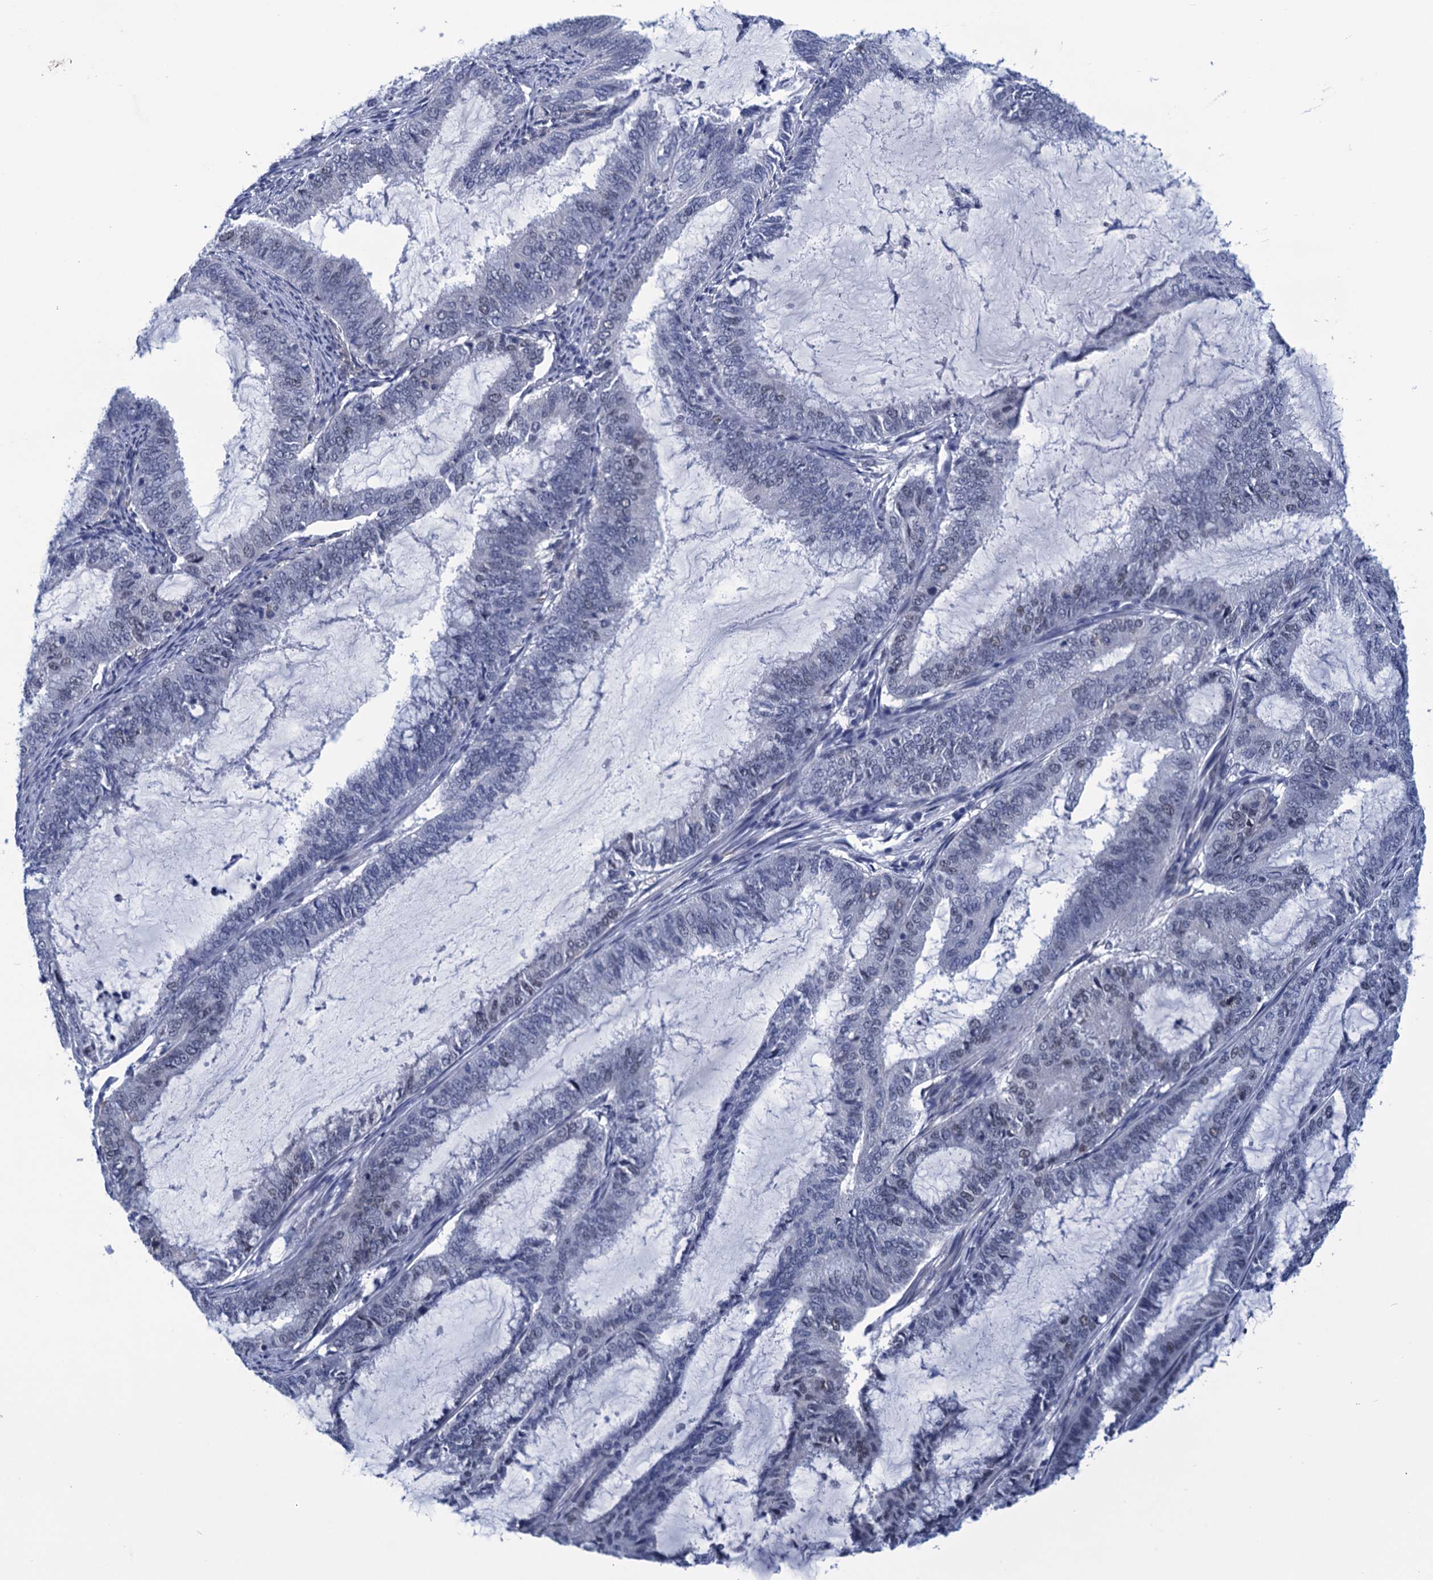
{"staining": {"intensity": "negative", "quantity": "none", "location": "none"}, "tissue": "endometrial cancer", "cell_type": "Tumor cells", "image_type": "cancer", "snomed": [{"axis": "morphology", "description": "Adenocarcinoma, NOS"}, {"axis": "topography", "description": "Endometrium"}], "caption": "This is an immunohistochemistry photomicrograph of human adenocarcinoma (endometrial). There is no expression in tumor cells.", "gene": "GINS3", "patient": {"sex": "female", "age": 51}}